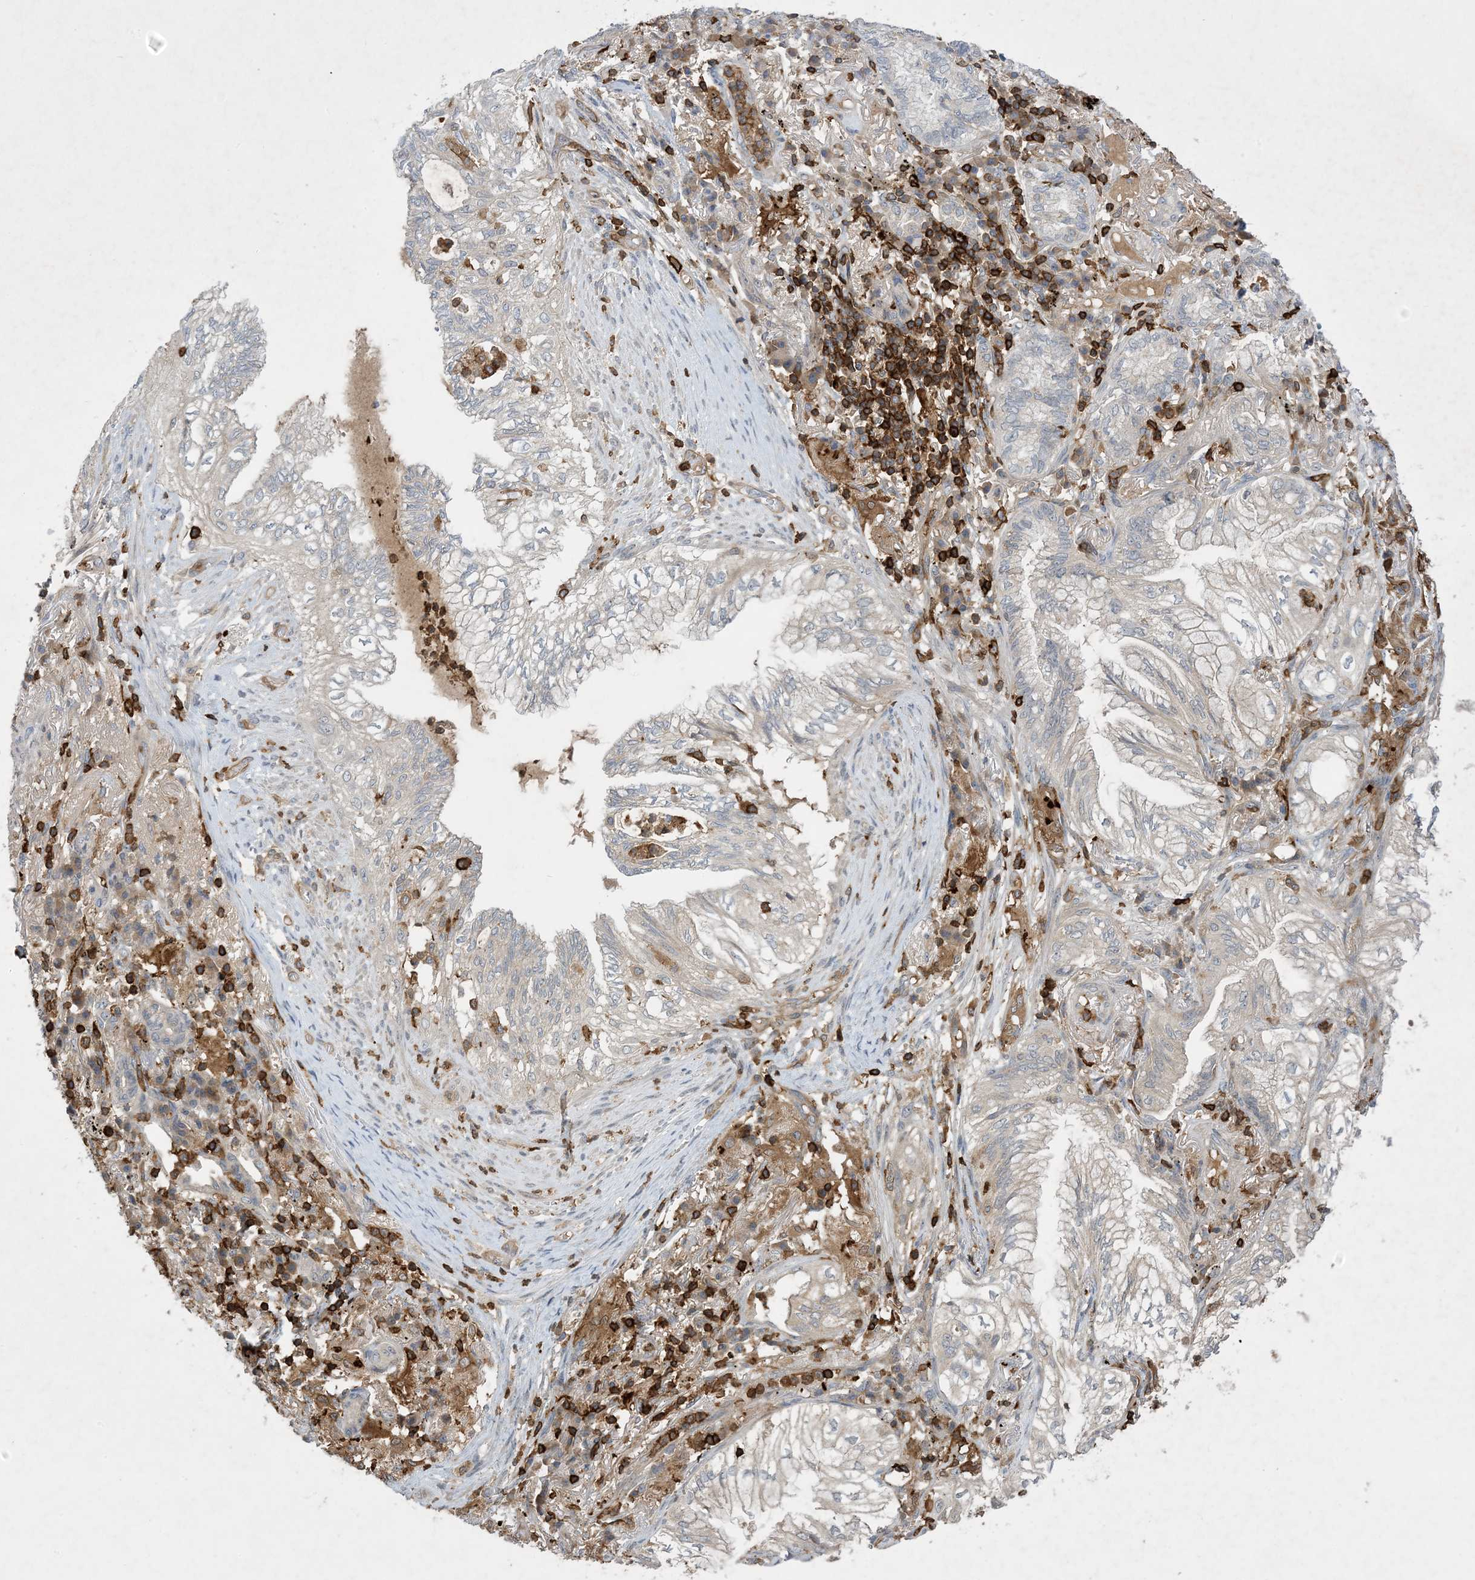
{"staining": {"intensity": "negative", "quantity": "none", "location": "none"}, "tissue": "lung cancer", "cell_type": "Tumor cells", "image_type": "cancer", "snomed": [{"axis": "morphology", "description": "Adenocarcinoma, NOS"}, {"axis": "topography", "description": "Lung"}], "caption": "This is an immunohistochemistry (IHC) photomicrograph of human adenocarcinoma (lung). There is no expression in tumor cells.", "gene": "AK9", "patient": {"sex": "female", "age": 70}}